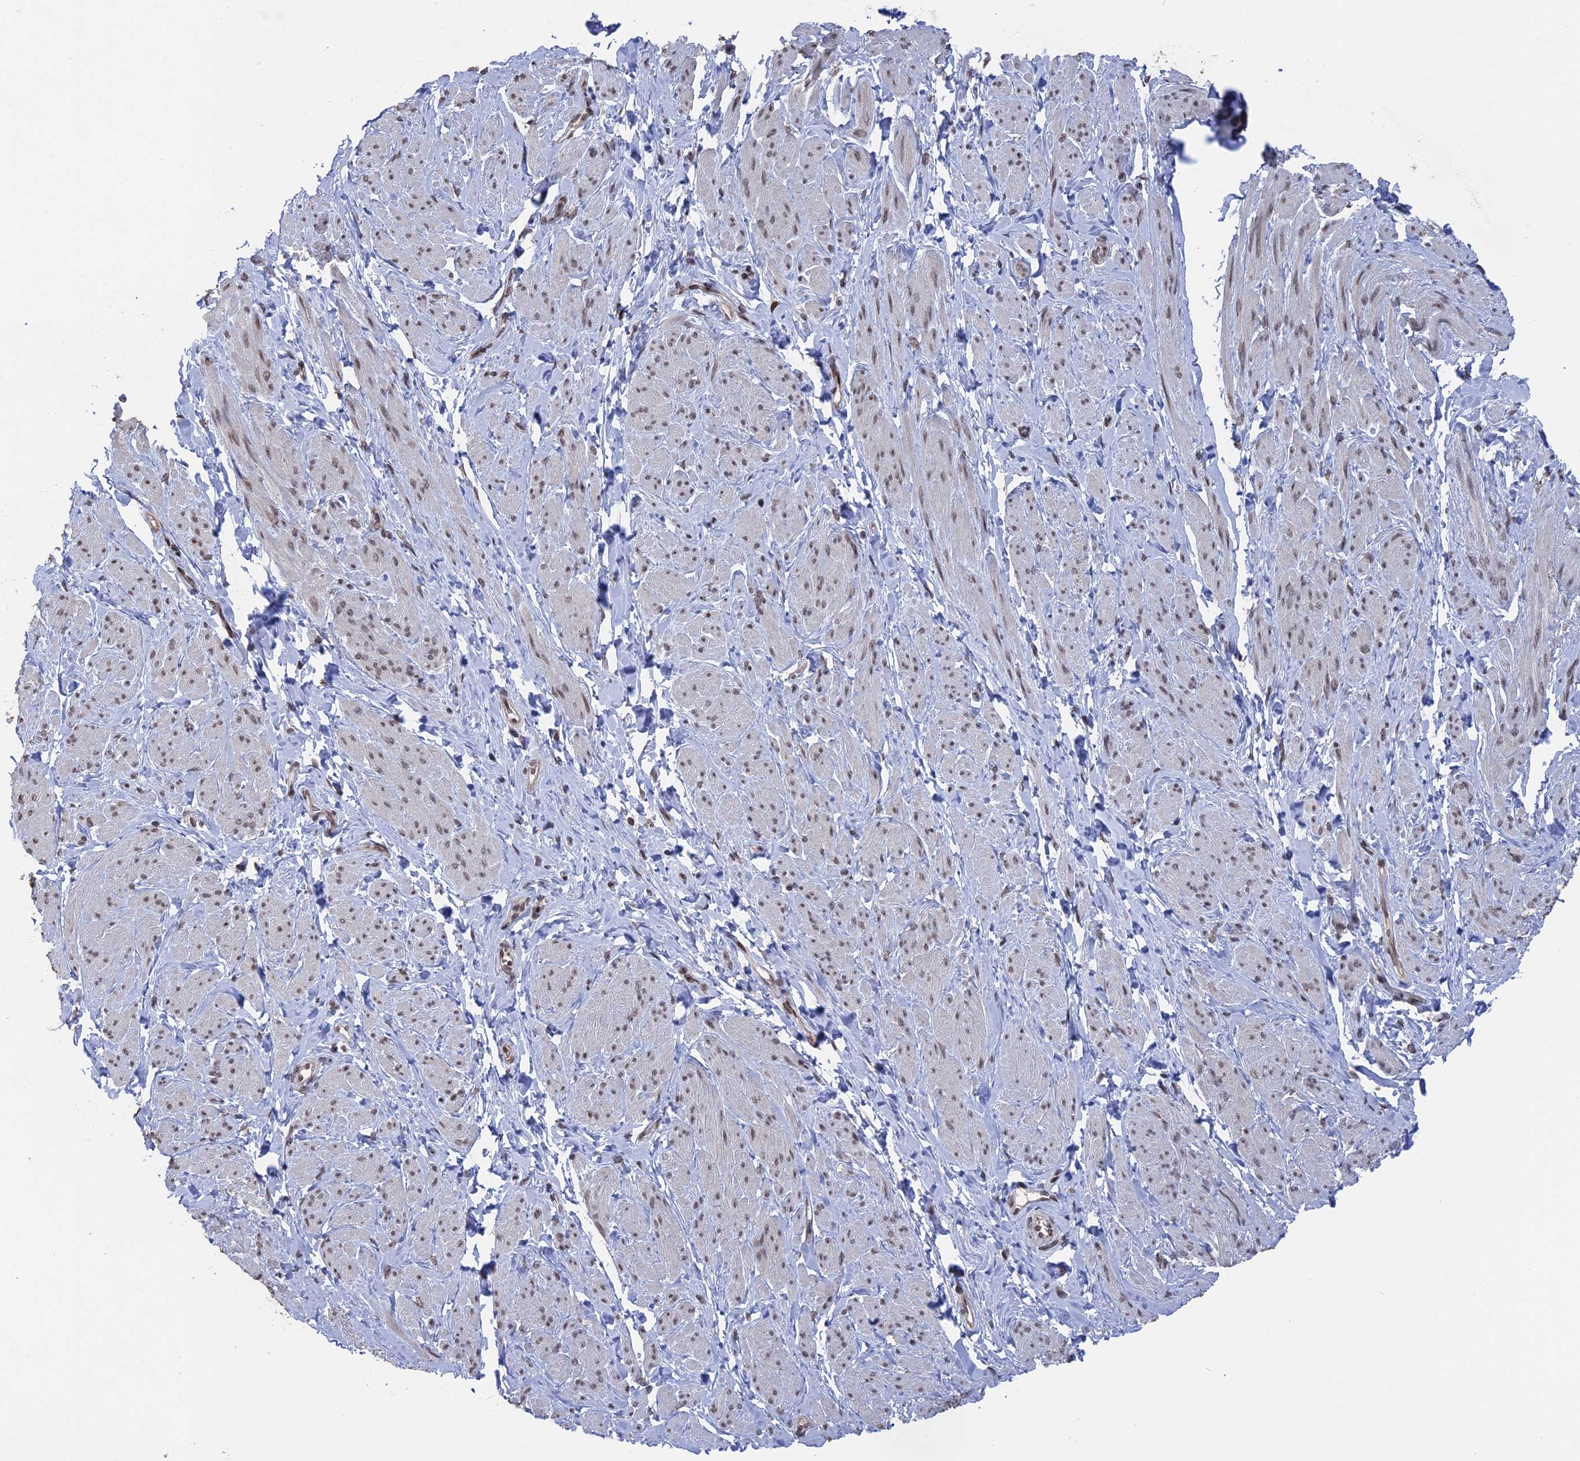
{"staining": {"intensity": "weak", "quantity": ">75%", "location": "nuclear"}, "tissue": "smooth muscle", "cell_type": "Smooth muscle cells", "image_type": "normal", "snomed": [{"axis": "morphology", "description": "Normal tissue, NOS"}, {"axis": "topography", "description": "Smooth muscle"}, {"axis": "topography", "description": "Peripheral nerve tissue"}], "caption": "Smooth muscle stained with a brown dye reveals weak nuclear positive positivity in approximately >75% of smooth muscle cells.", "gene": "NR2C2AP", "patient": {"sex": "male", "age": 69}}